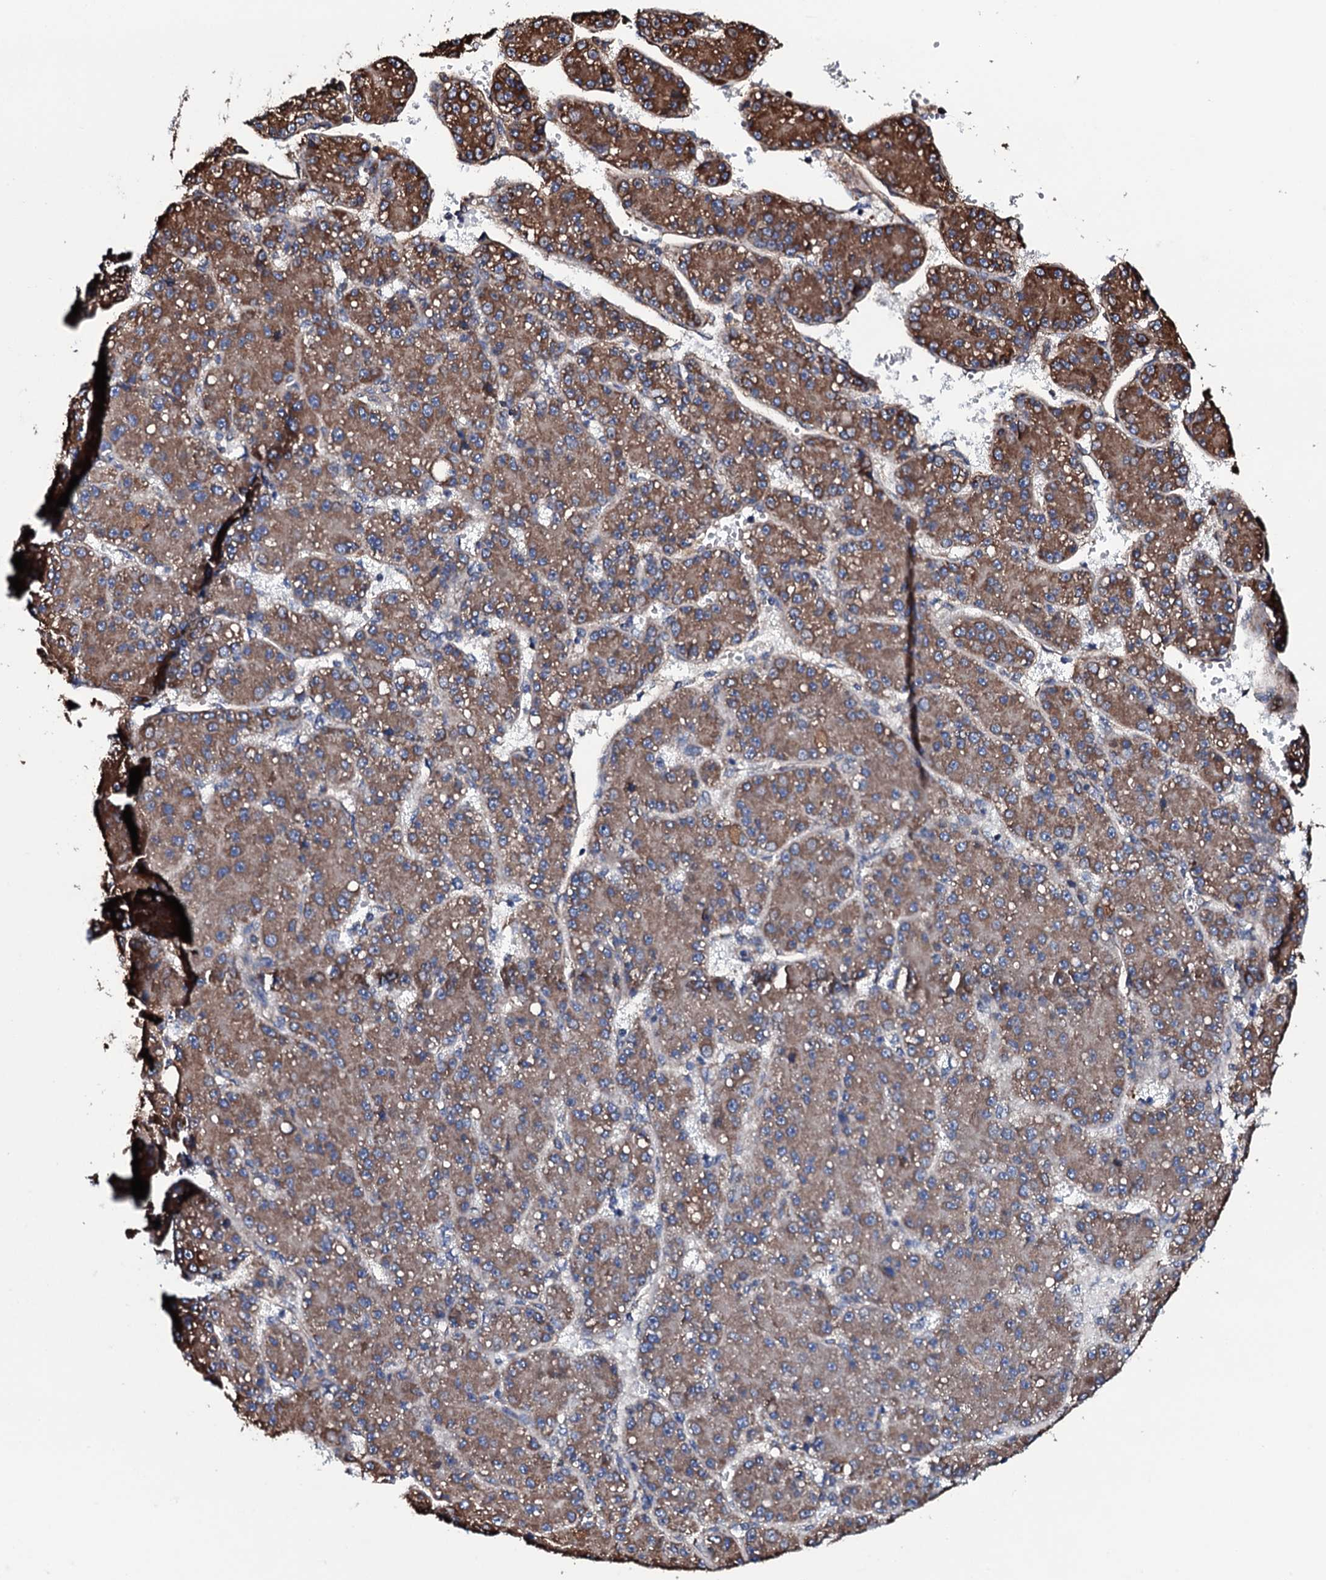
{"staining": {"intensity": "moderate", "quantity": ">75%", "location": "cytoplasmic/membranous"}, "tissue": "liver cancer", "cell_type": "Tumor cells", "image_type": "cancer", "snomed": [{"axis": "morphology", "description": "Carcinoma, Hepatocellular, NOS"}, {"axis": "topography", "description": "Liver"}], "caption": "Immunohistochemical staining of human liver cancer (hepatocellular carcinoma) demonstrates moderate cytoplasmic/membranous protein positivity in about >75% of tumor cells. (brown staining indicates protein expression, while blue staining denotes nuclei).", "gene": "RAB12", "patient": {"sex": "male", "age": 67}}